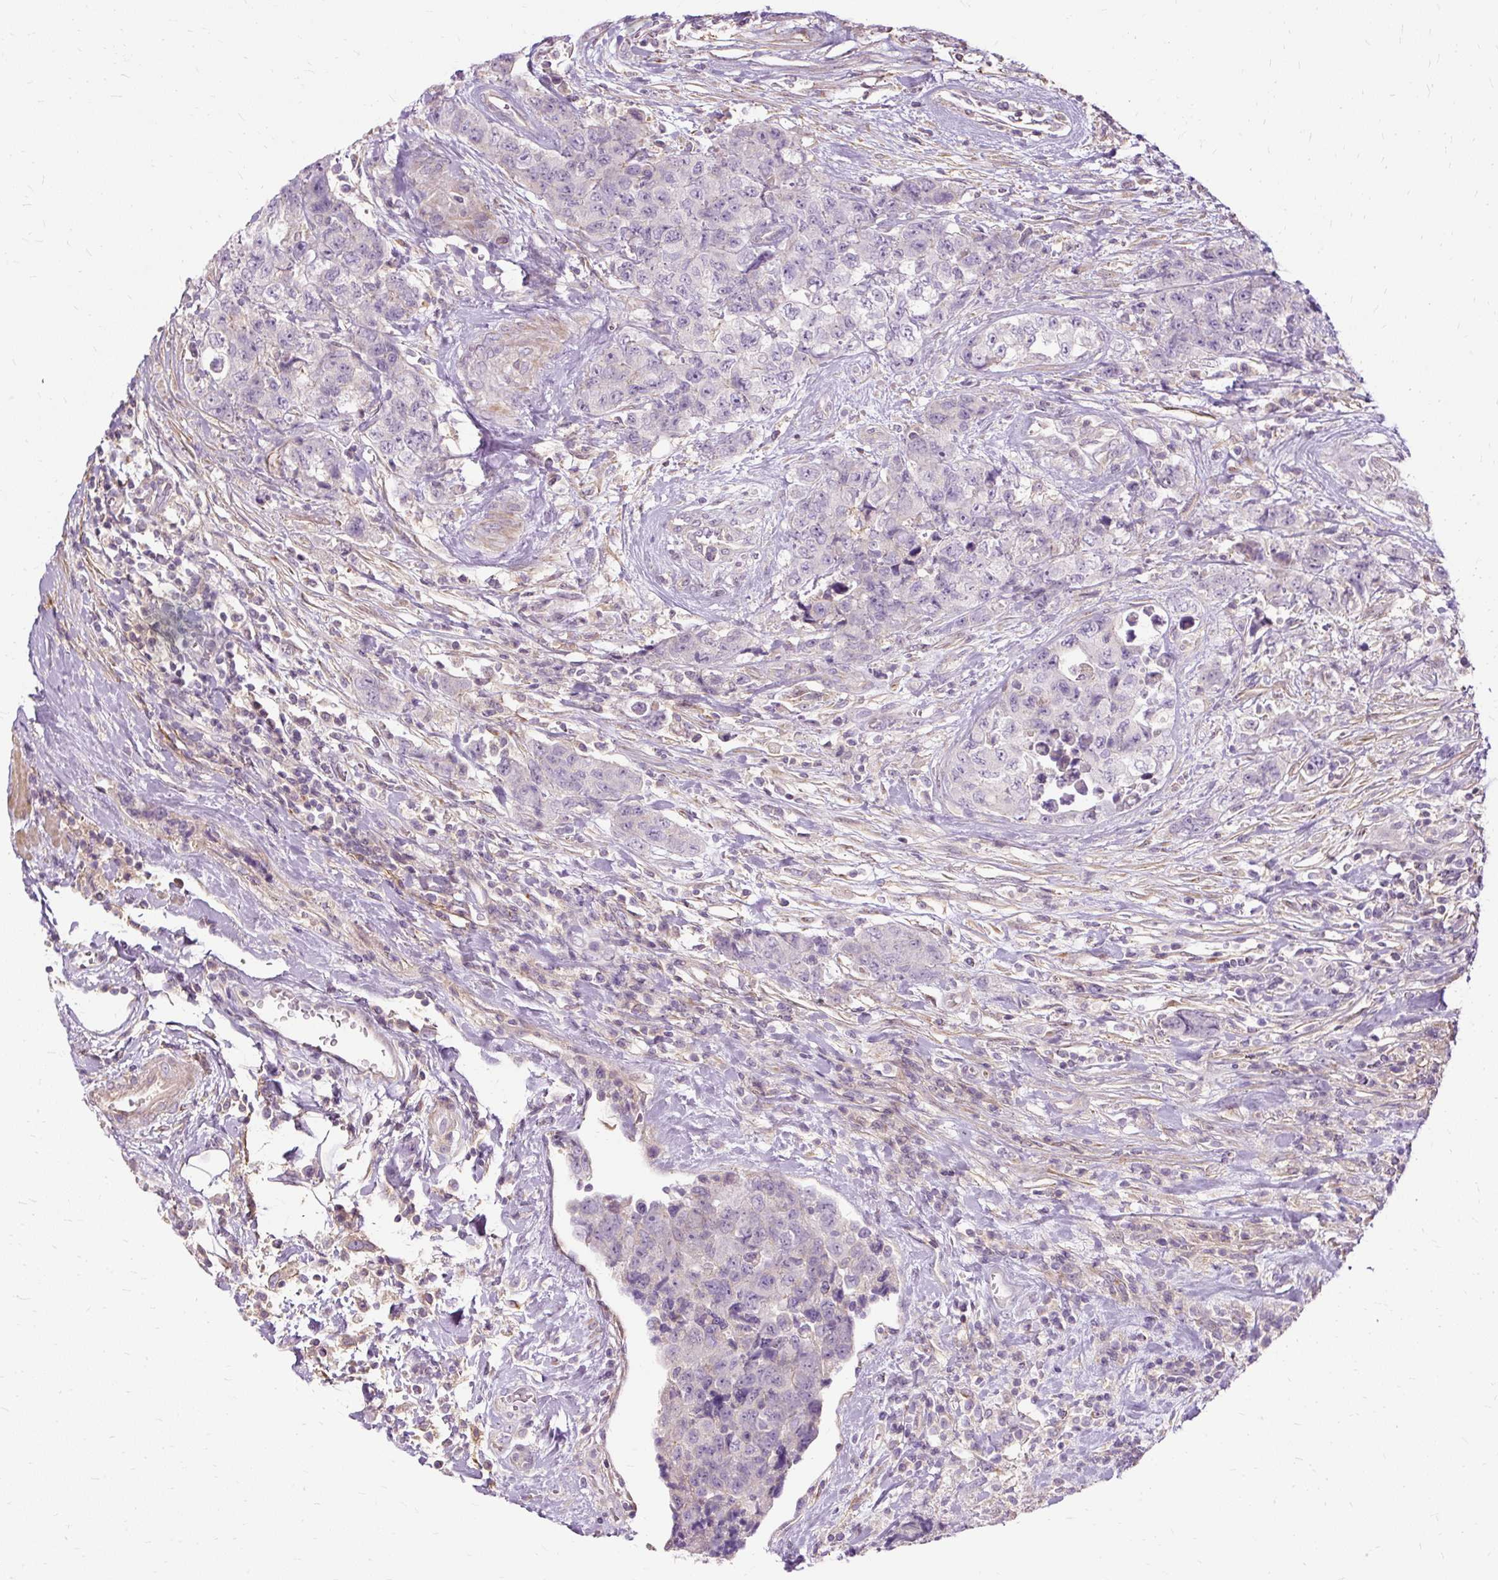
{"staining": {"intensity": "negative", "quantity": "none", "location": "none"}, "tissue": "urothelial cancer", "cell_type": "Tumor cells", "image_type": "cancer", "snomed": [{"axis": "morphology", "description": "Urothelial carcinoma, High grade"}, {"axis": "topography", "description": "Urinary bladder"}], "caption": "Immunohistochemistry of human urothelial cancer demonstrates no positivity in tumor cells.", "gene": "TSPAN8", "patient": {"sex": "female", "age": 78}}